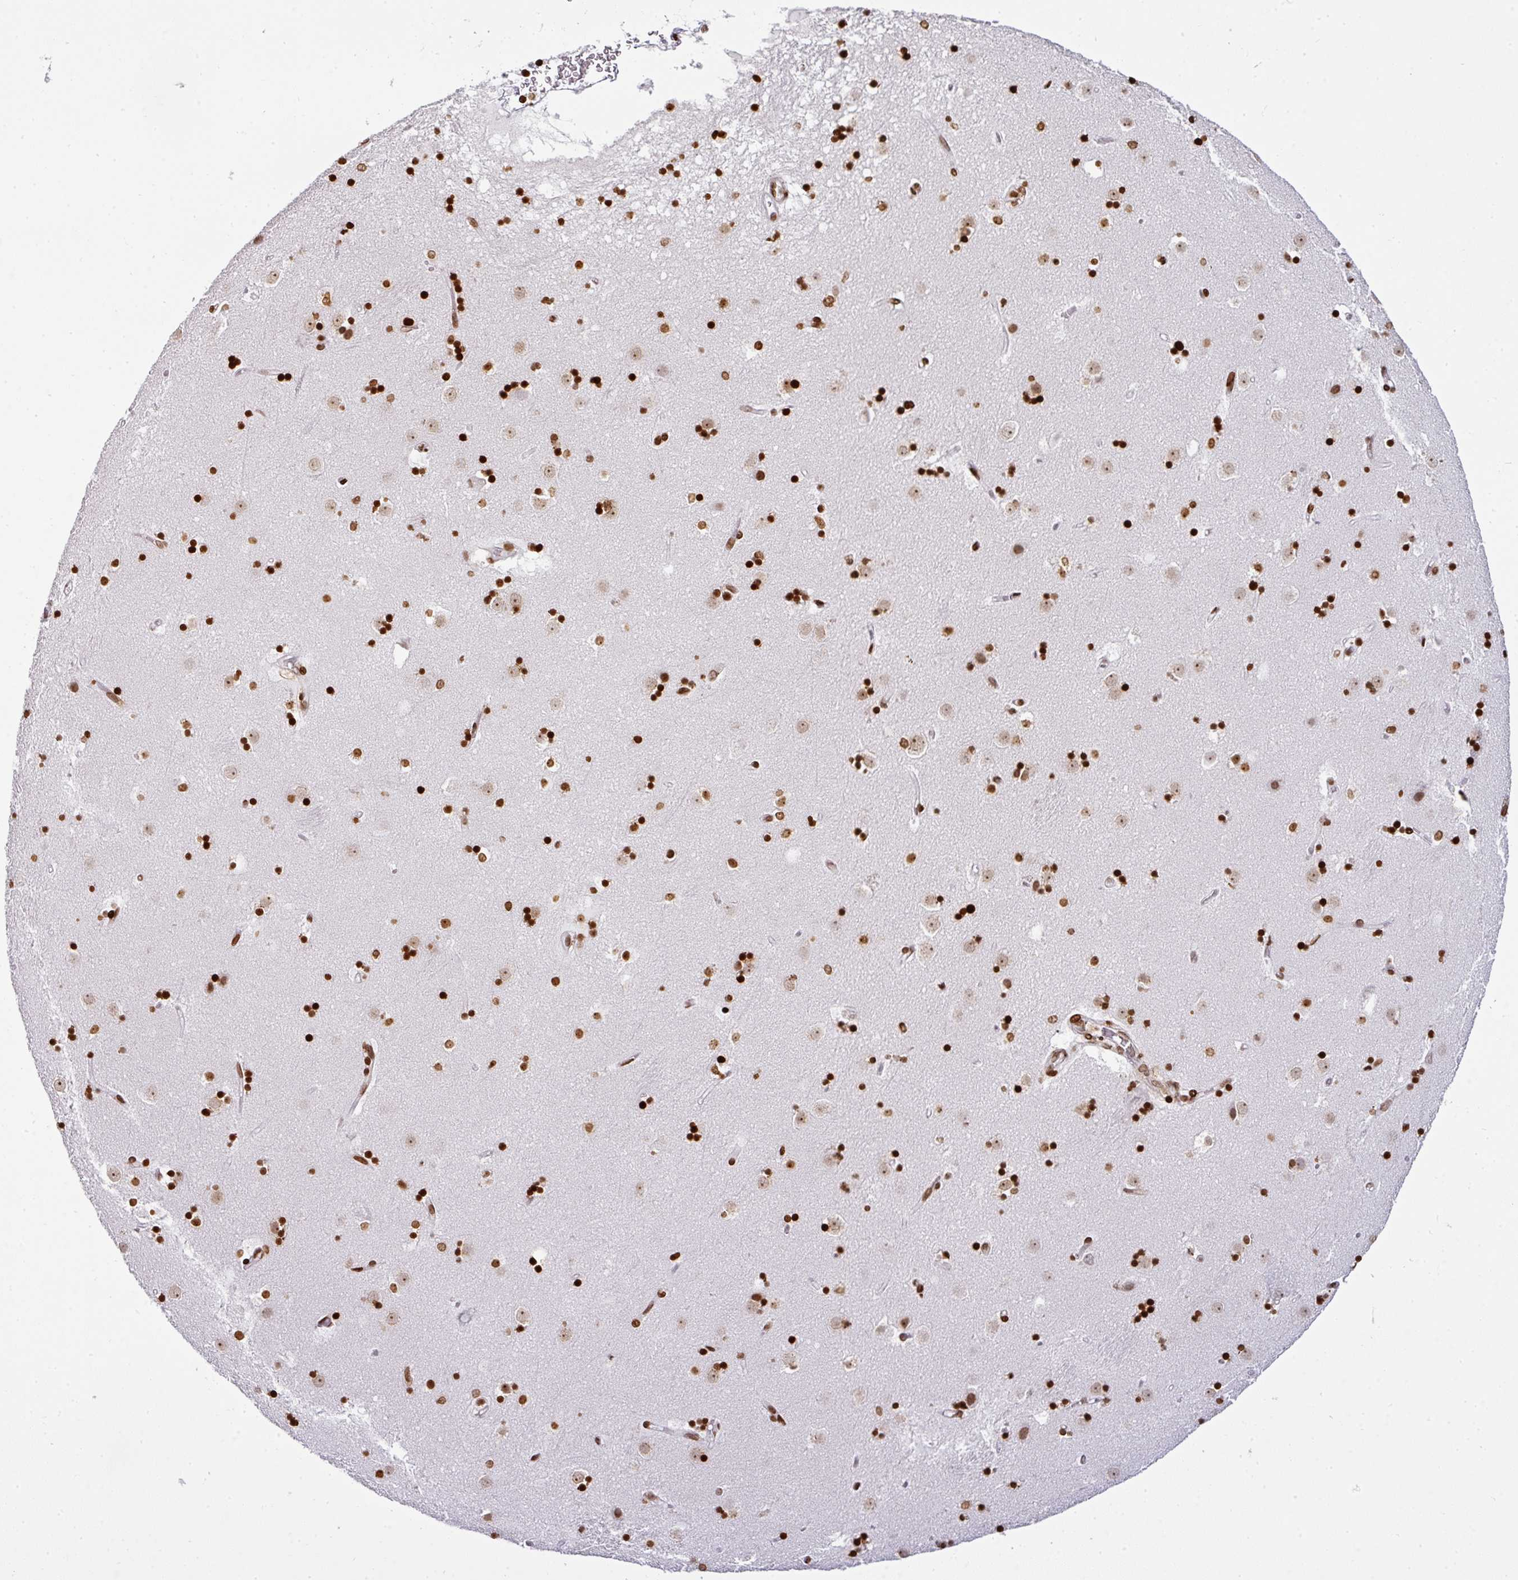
{"staining": {"intensity": "strong", "quantity": ">75%", "location": "nuclear"}, "tissue": "caudate", "cell_type": "Glial cells", "image_type": "normal", "snomed": [{"axis": "morphology", "description": "Normal tissue, NOS"}, {"axis": "topography", "description": "Lateral ventricle wall"}], "caption": "Protein positivity by IHC shows strong nuclear expression in about >75% of glial cells in unremarkable caudate. Nuclei are stained in blue.", "gene": "RASL11A", "patient": {"sex": "male", "age": 58}}